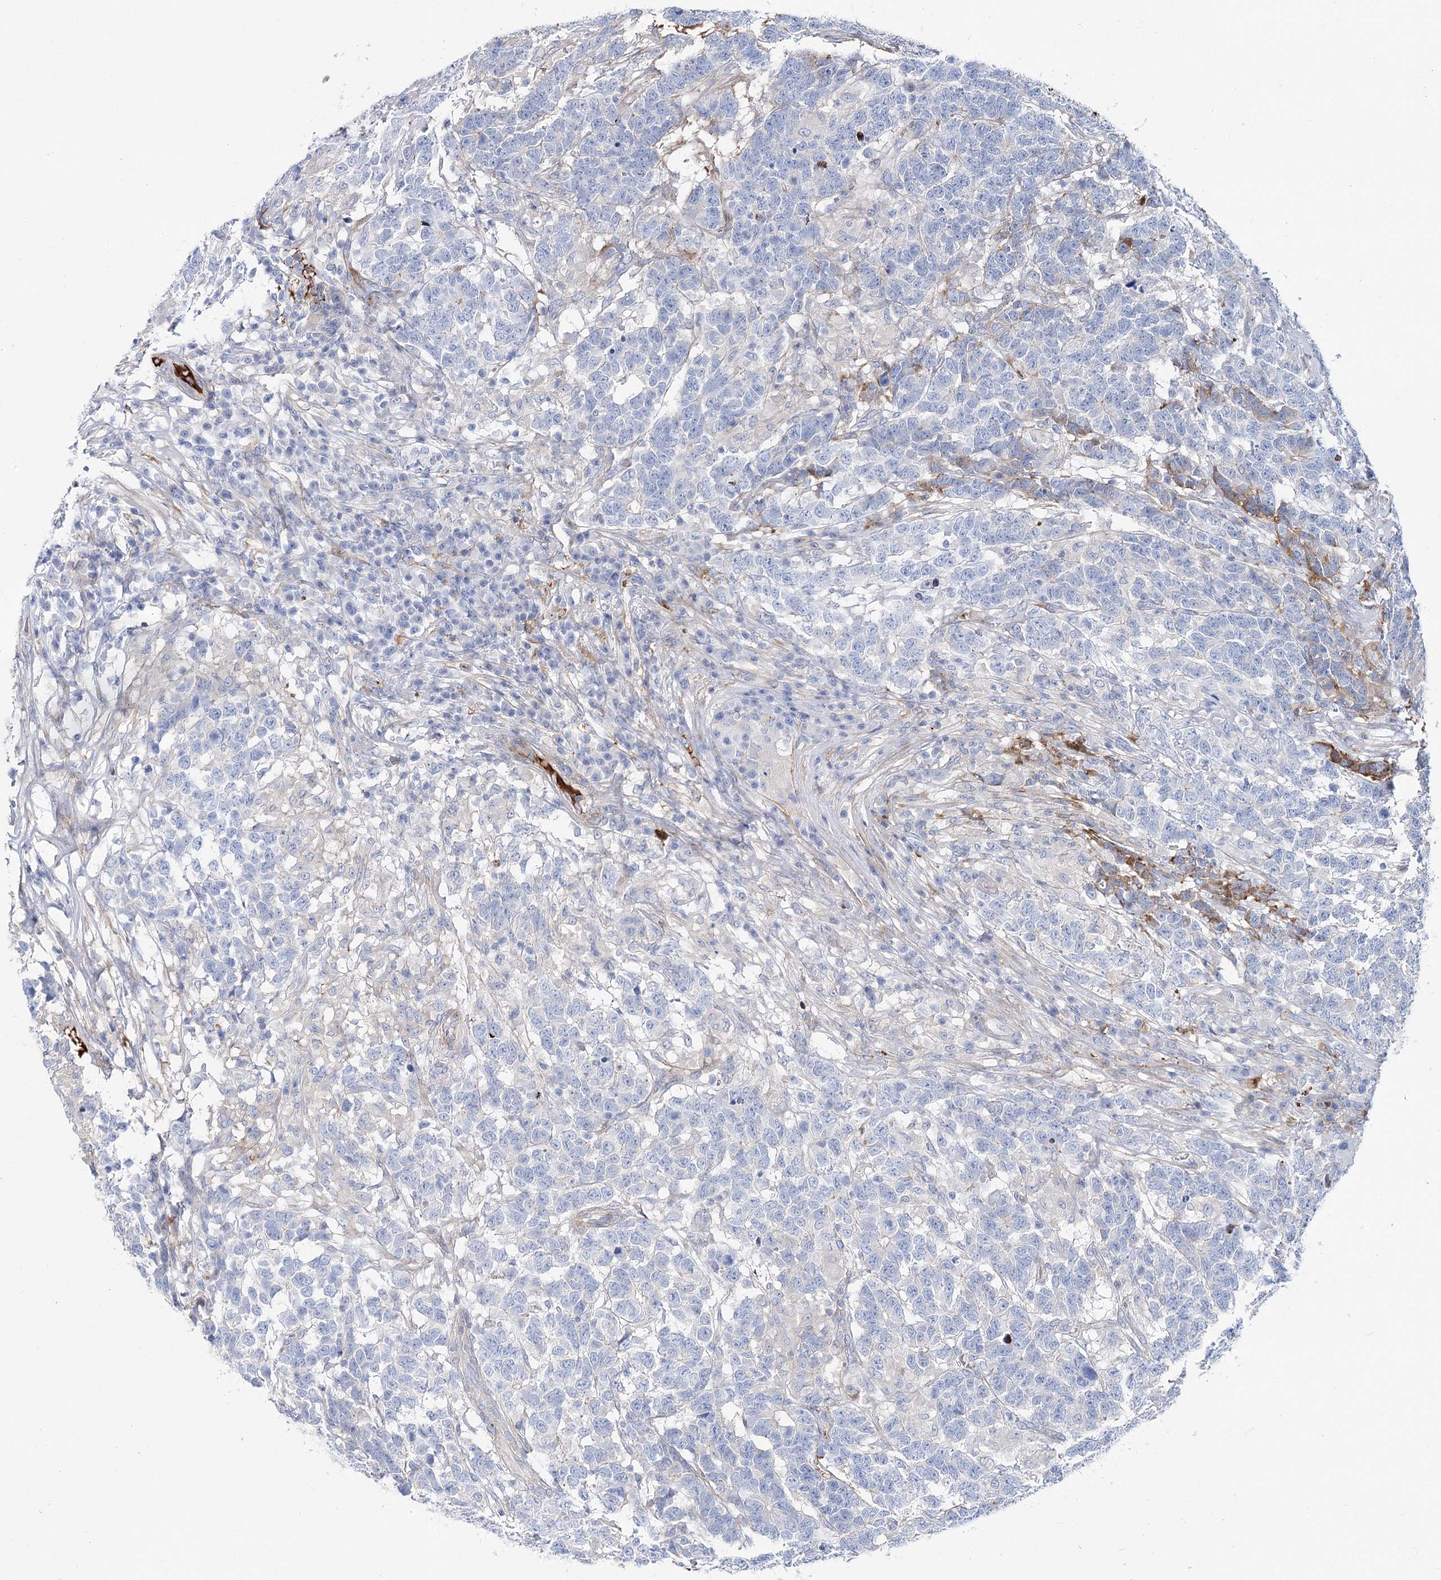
{"staining": {"intensity": "negative", "quantity": "none", "location": "none"}, "tissue": "testis cancer", "cell_type": "Tumor cells", "image_type": "cancer", "snomed": [{"axis": "morphology", "description": "Carcinoma, Embryonal, NOS"}, {"axis": "topography", "description": "Testis"}], "caption": "DAB (3,3'-diaminobenzidine) immunohistochemical staining of embryonal carcinoma (testis) shows no significant positivity in tumor cells.", "gene": "ANKRD23", "patient": {"sex": "male", "age": 26}}